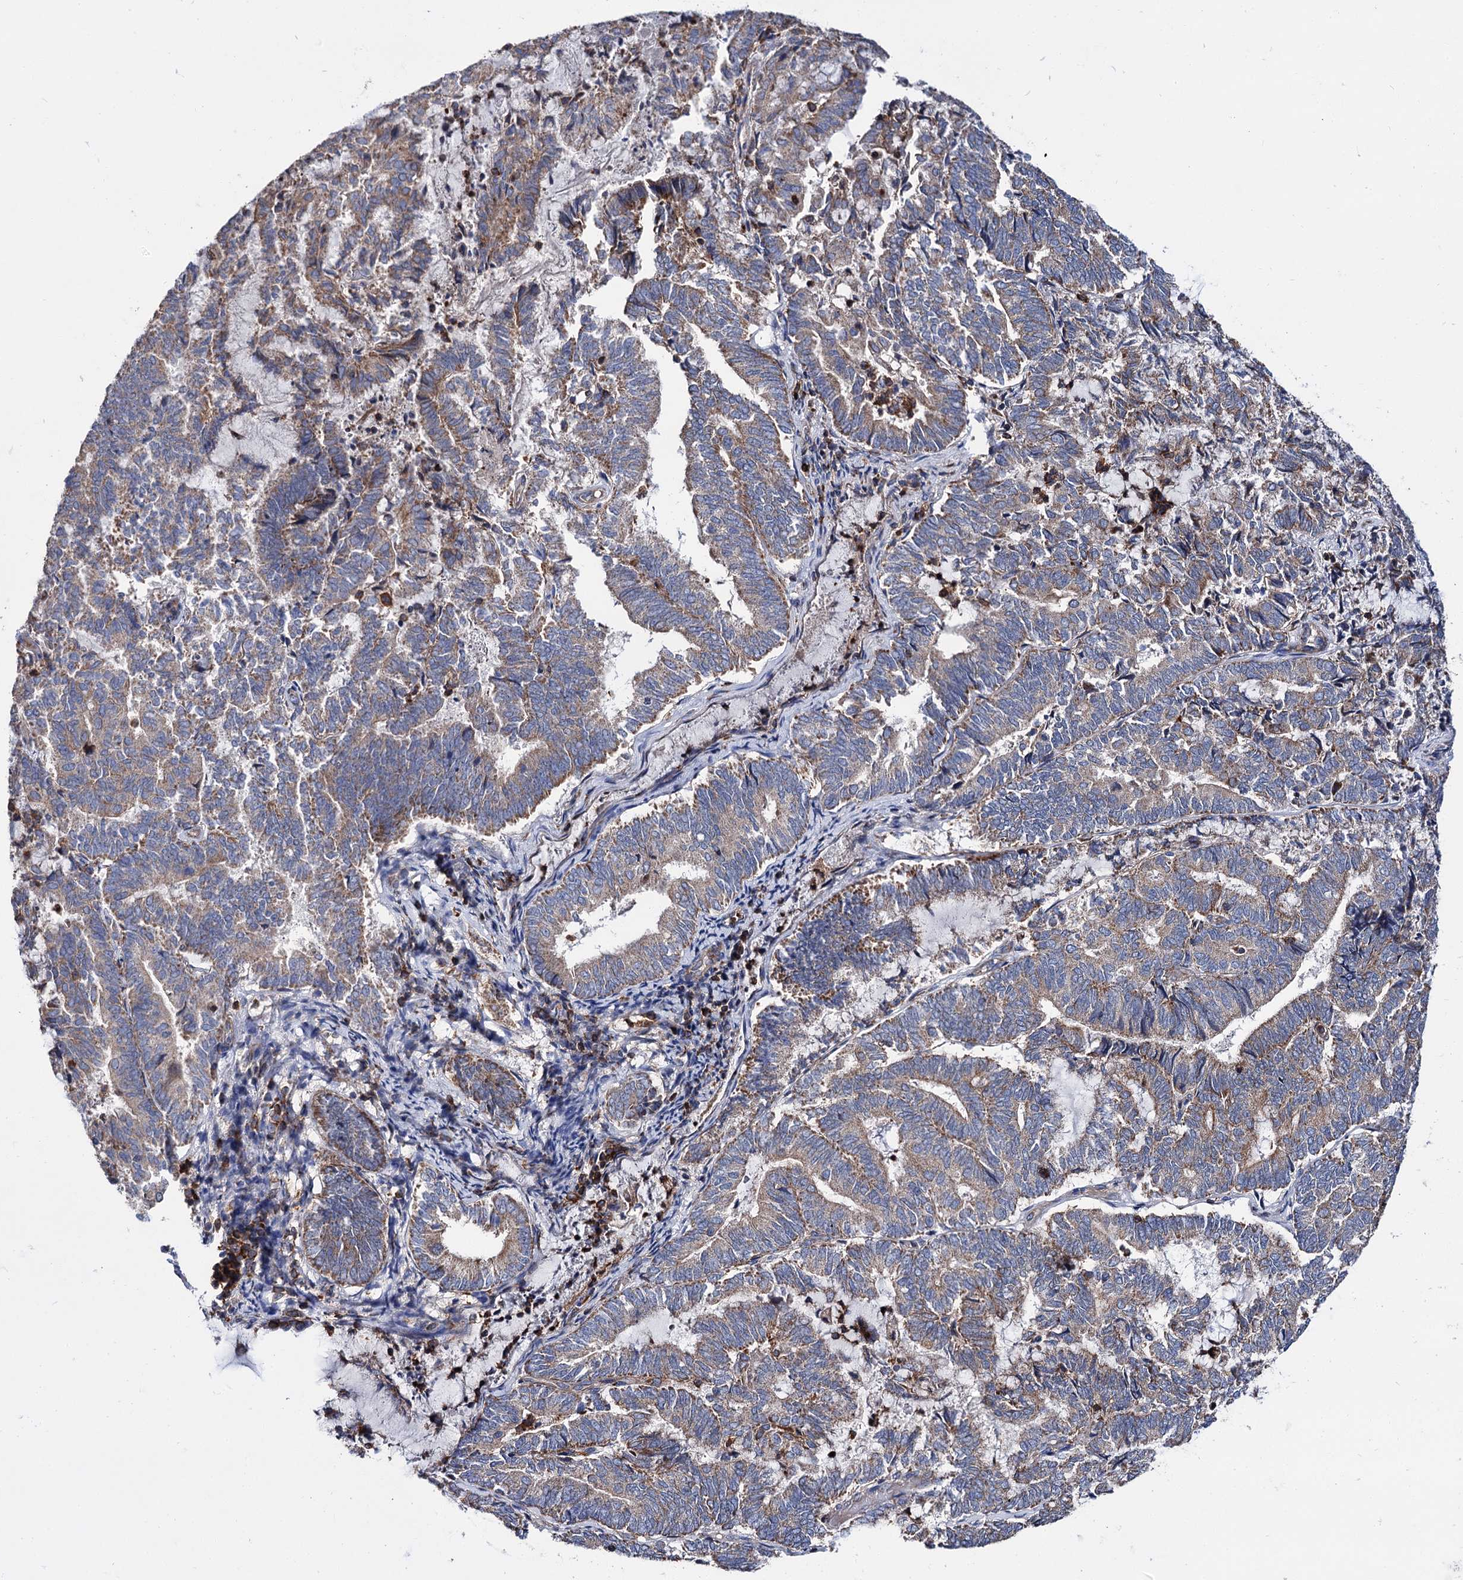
{"staining": {"intensity": "moderate", "quantity": ">75%", "location": "cytoplasmic/membranous"}, "tissue": "endometrial cancer", "cell_type": "Tumor cells", "image_type": "cancer", "snomed": [{"axis": "morphology", "description": "Adenocarcinoma, NOS"}, {"axis": "topography", "description": "Endometrium"}], "caption": "A brown stain highlights moderate cytoplasmic/membranous positivity of a protein in human endometrial adenocarcinoma tumor cells.", "gene": "UBASH3B", "patient": {"sex": "female", "age": 80}}